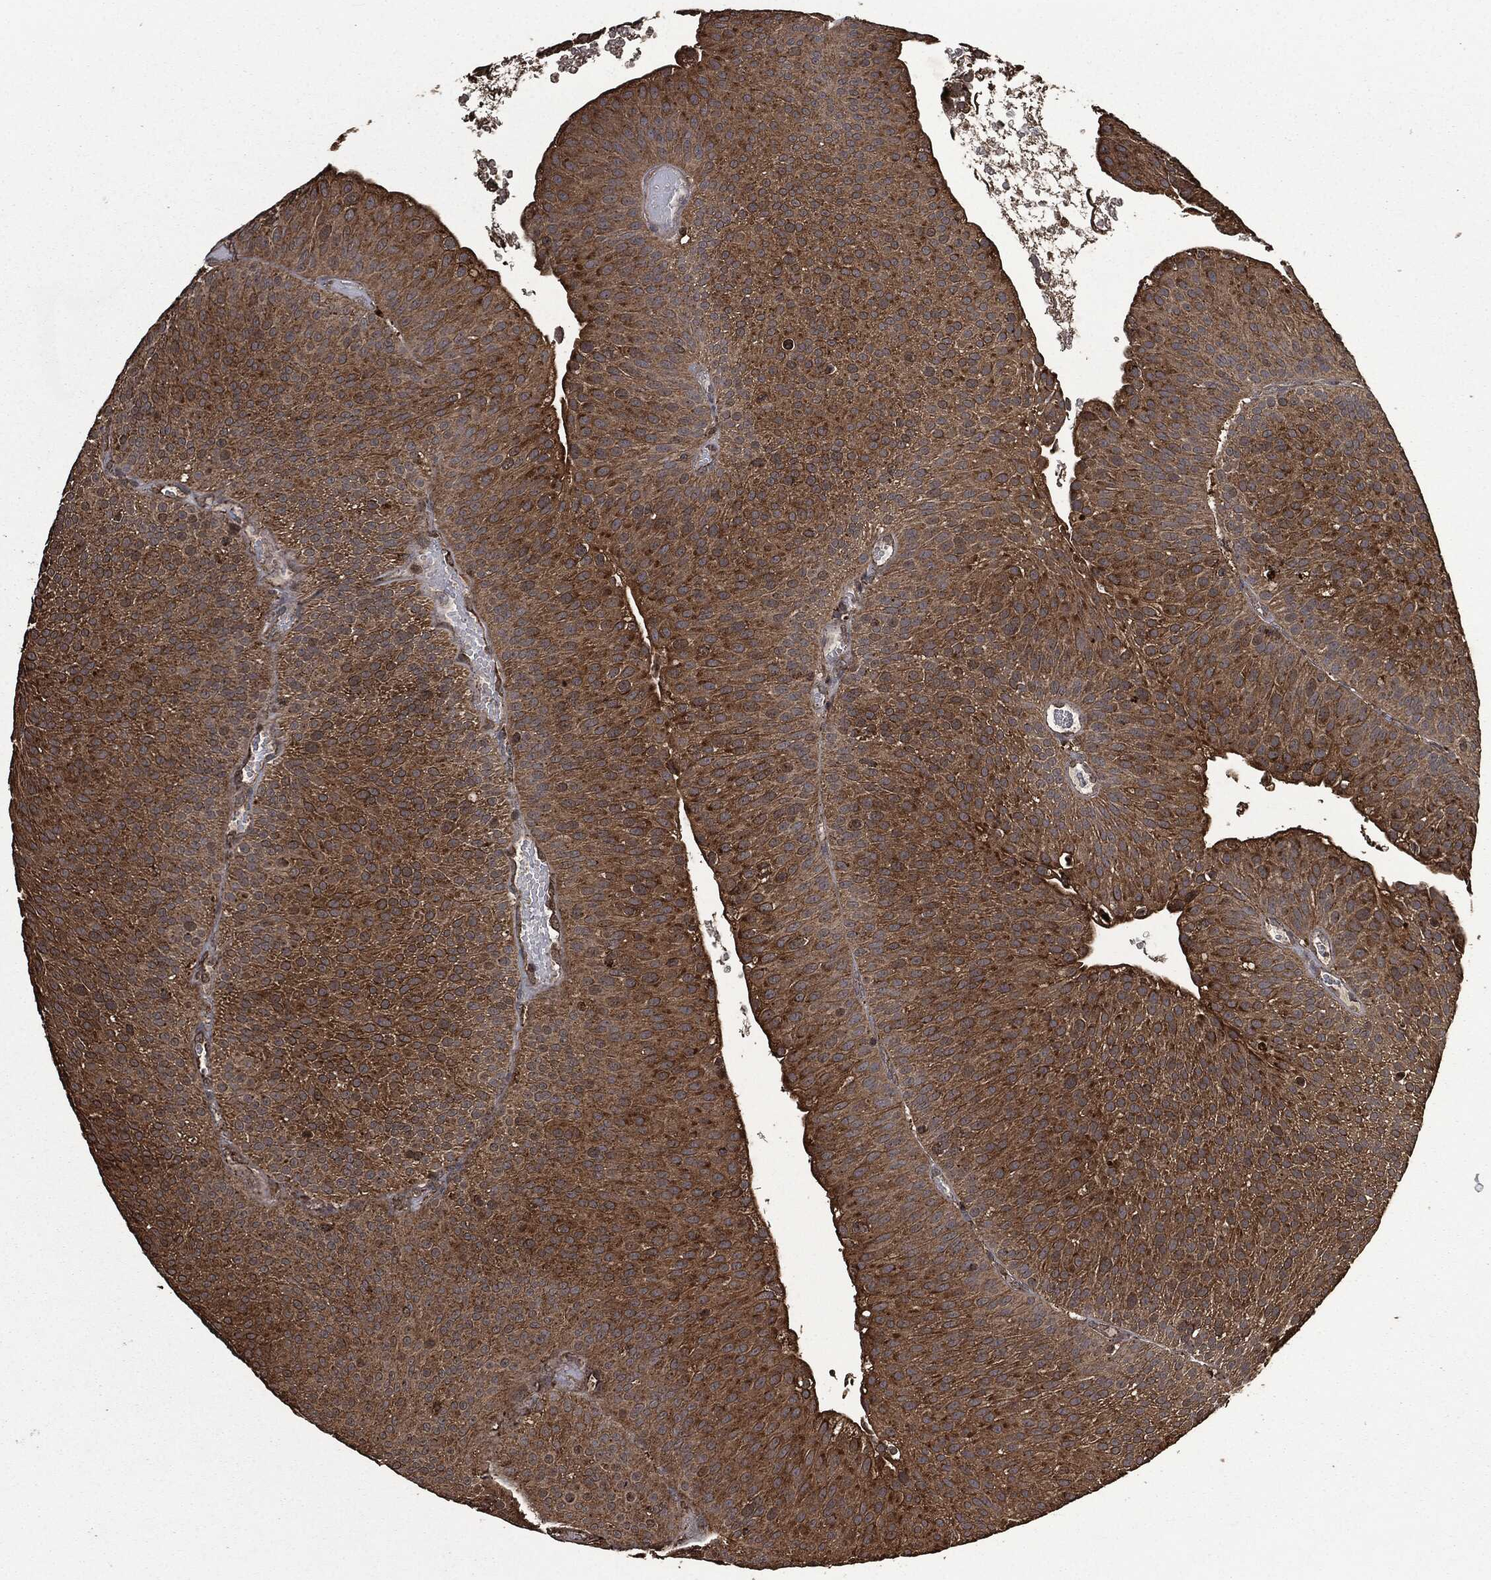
{"staining": {"intensity": "strong", "quantity": "25%-75%", "location": "cytoplasmic/membranous"}, "tissue": "urothelial cancer", "cell_type": "Tumor cells", "image_type": "cancer", "snomed": [{"axis": "morphology", "description": "Urothelial carcinoma, Low grade"}, {"axis": "topography", "description": "Urinary bladder"}], "caption": "IHC micrograph of neoplastic tissue: human urothelial cancer stained using immunohistochemistry displays high levels of strong protein expression localized specifically in the cytoplasmic/membranous of tumor cells, appearing as a cytoplasmic/membranous brown color.", "gene": "LIG3", "patient": {"sex": "male", "age": 65}}